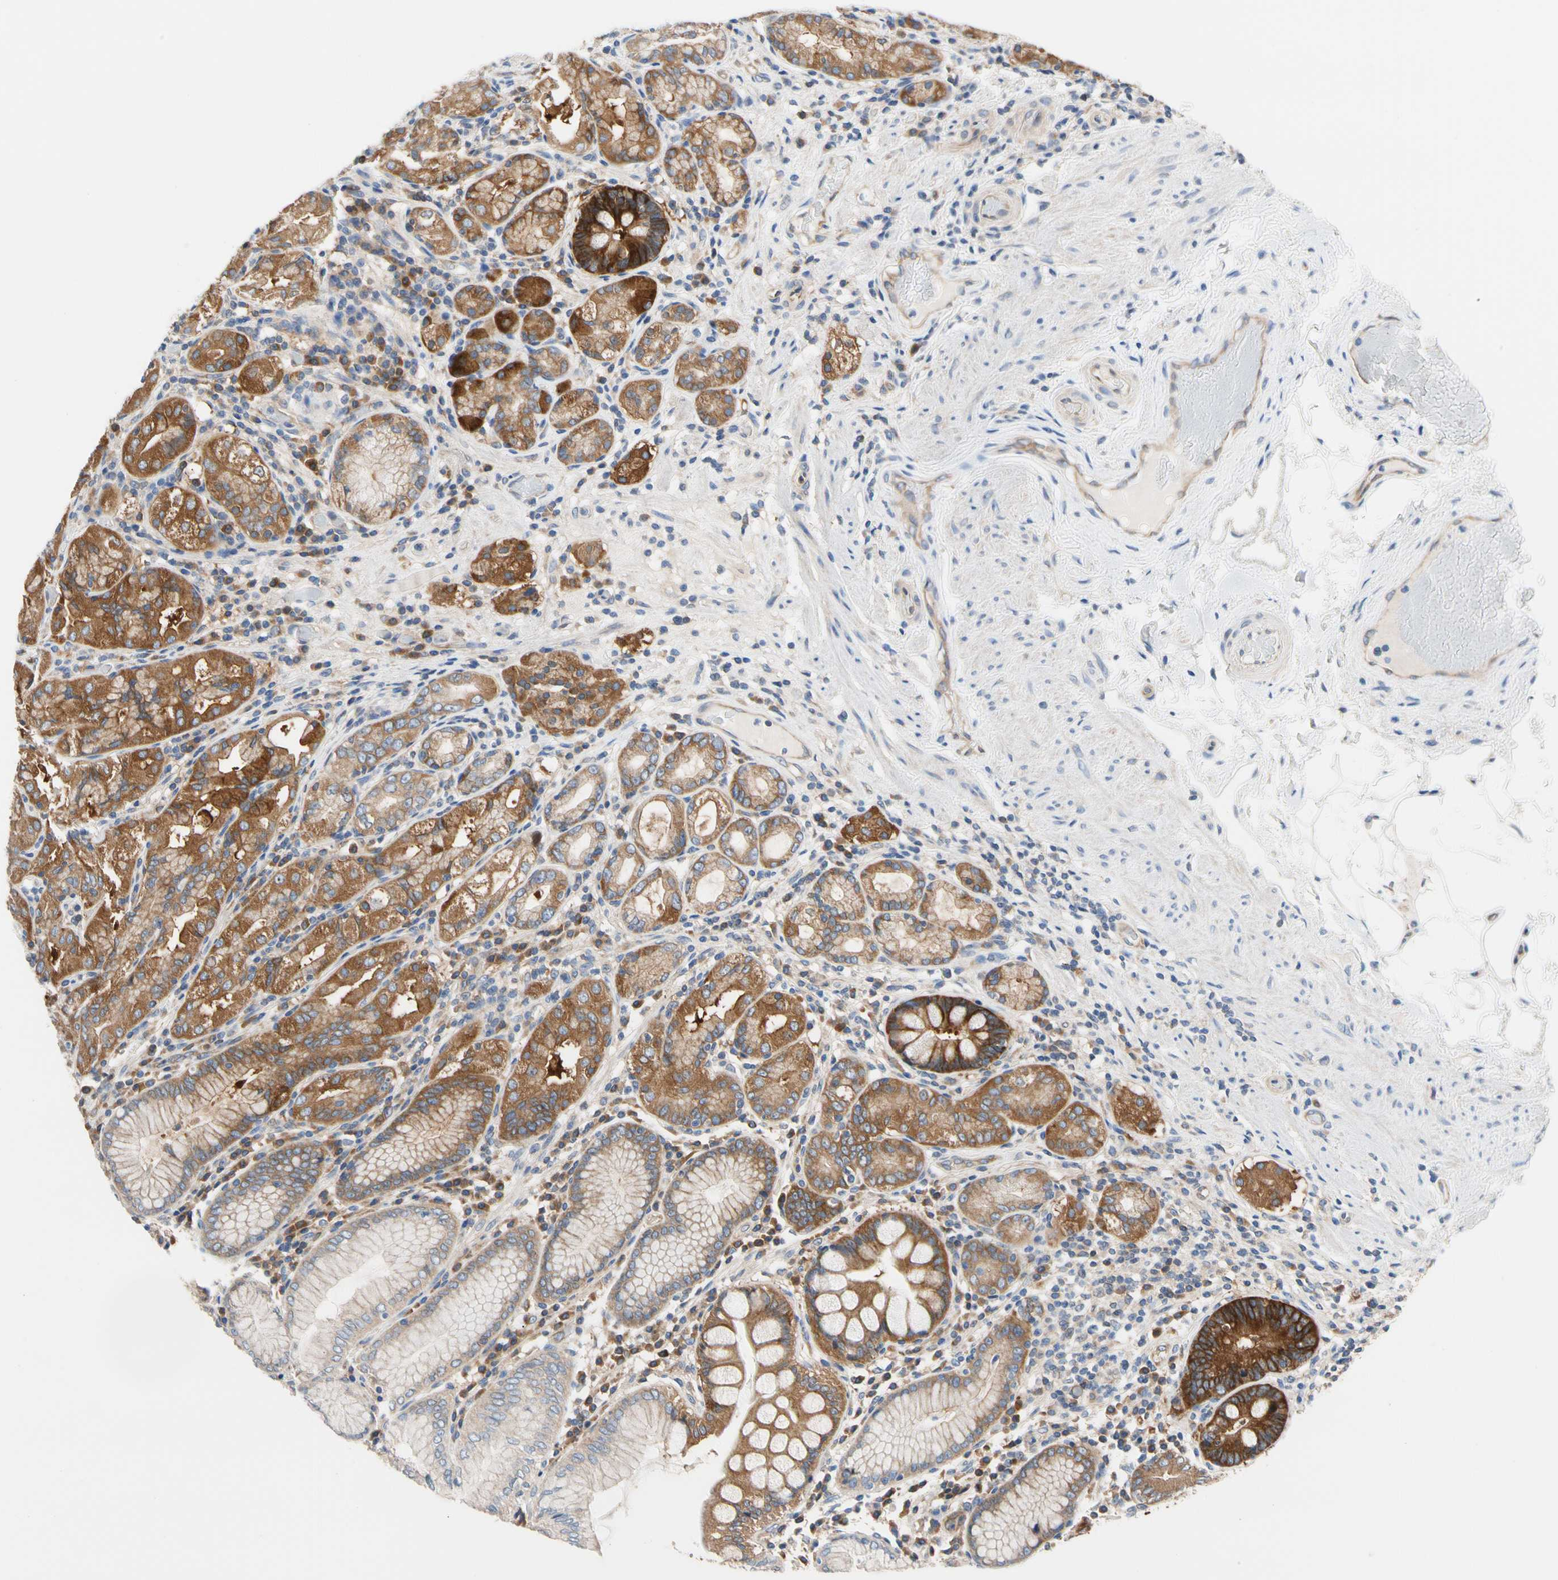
{"staining": {"intensity": "strong", "quantity": ">75%", "location": "cytoplasmic/membranous"}, "tissue": "stomach", "cell_type": "Glandular cells", "image_type": "normal", "snomed": [{"axis": "morphology", "description": "Normal tissue, NOS"}, {"axis": "topography", "description": "Stomach, lower"}], "caption": "Protein staining of benign stomach shows strong cytoplasmic/membranous positivity in about >75% of glandular cells. The protein of interest is shown in brown color, while the nuclei are stained blue.", "gene": "GPHN", "patient": {"sex": "female", "age": 76}}